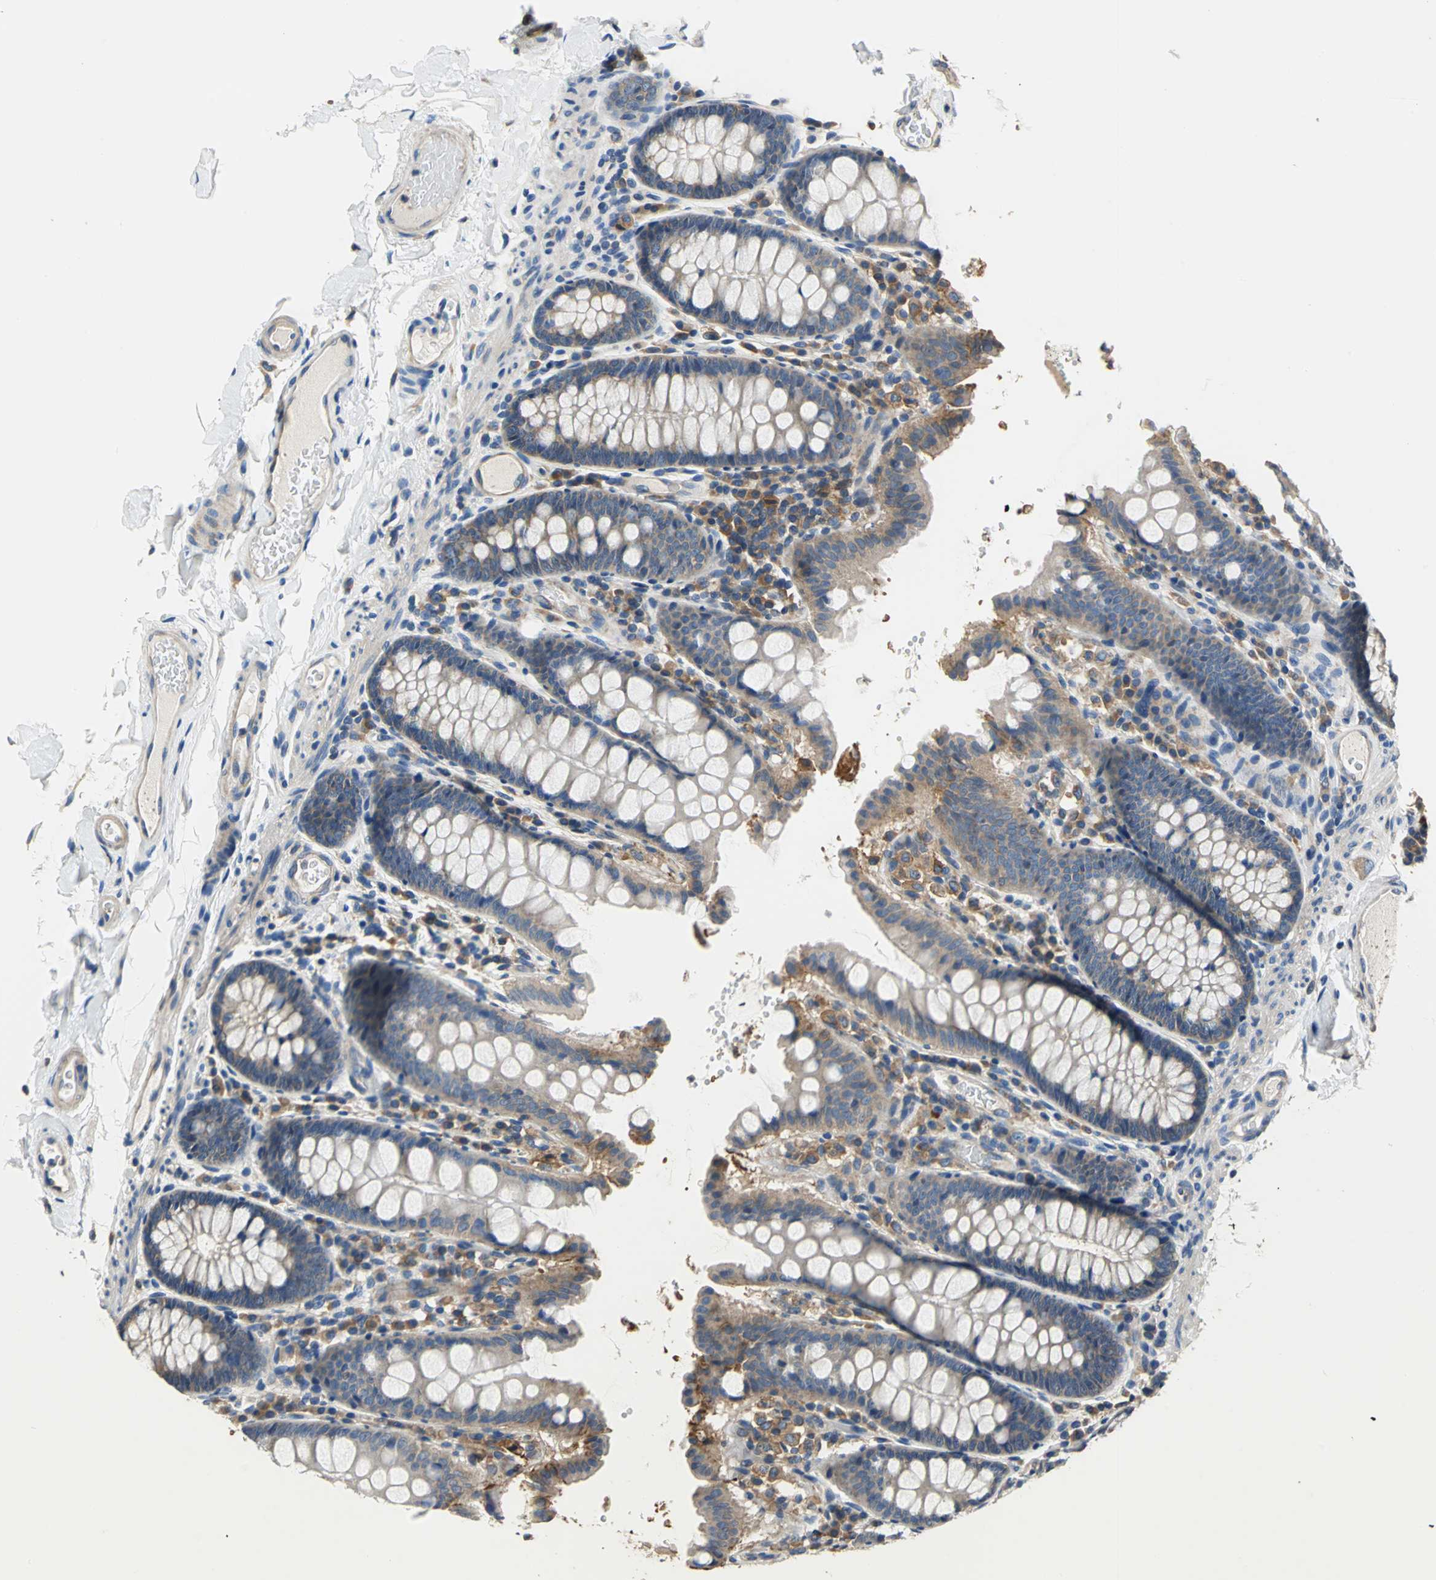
{"staining": {"intensity": "weak", "quantity": ">75%", "location": "cytoplasmic/membranous"}, "tissue": "colon", "cell_type": "Endothelial cells", "image_type": "normal", "snomed": [{"axis": "morphology", "description": "Normal tissue, NOS"}, {"axis": "topography", "description": "Colon"}], "caption": "Immunohistochemical staining of unremarkable colon reveals weak cytoplasmic/membranous protein positivity in approximately >75% of endothelial cells.", "gene": "DDX3X", "patient": {"sex": "female", "age": 61}}